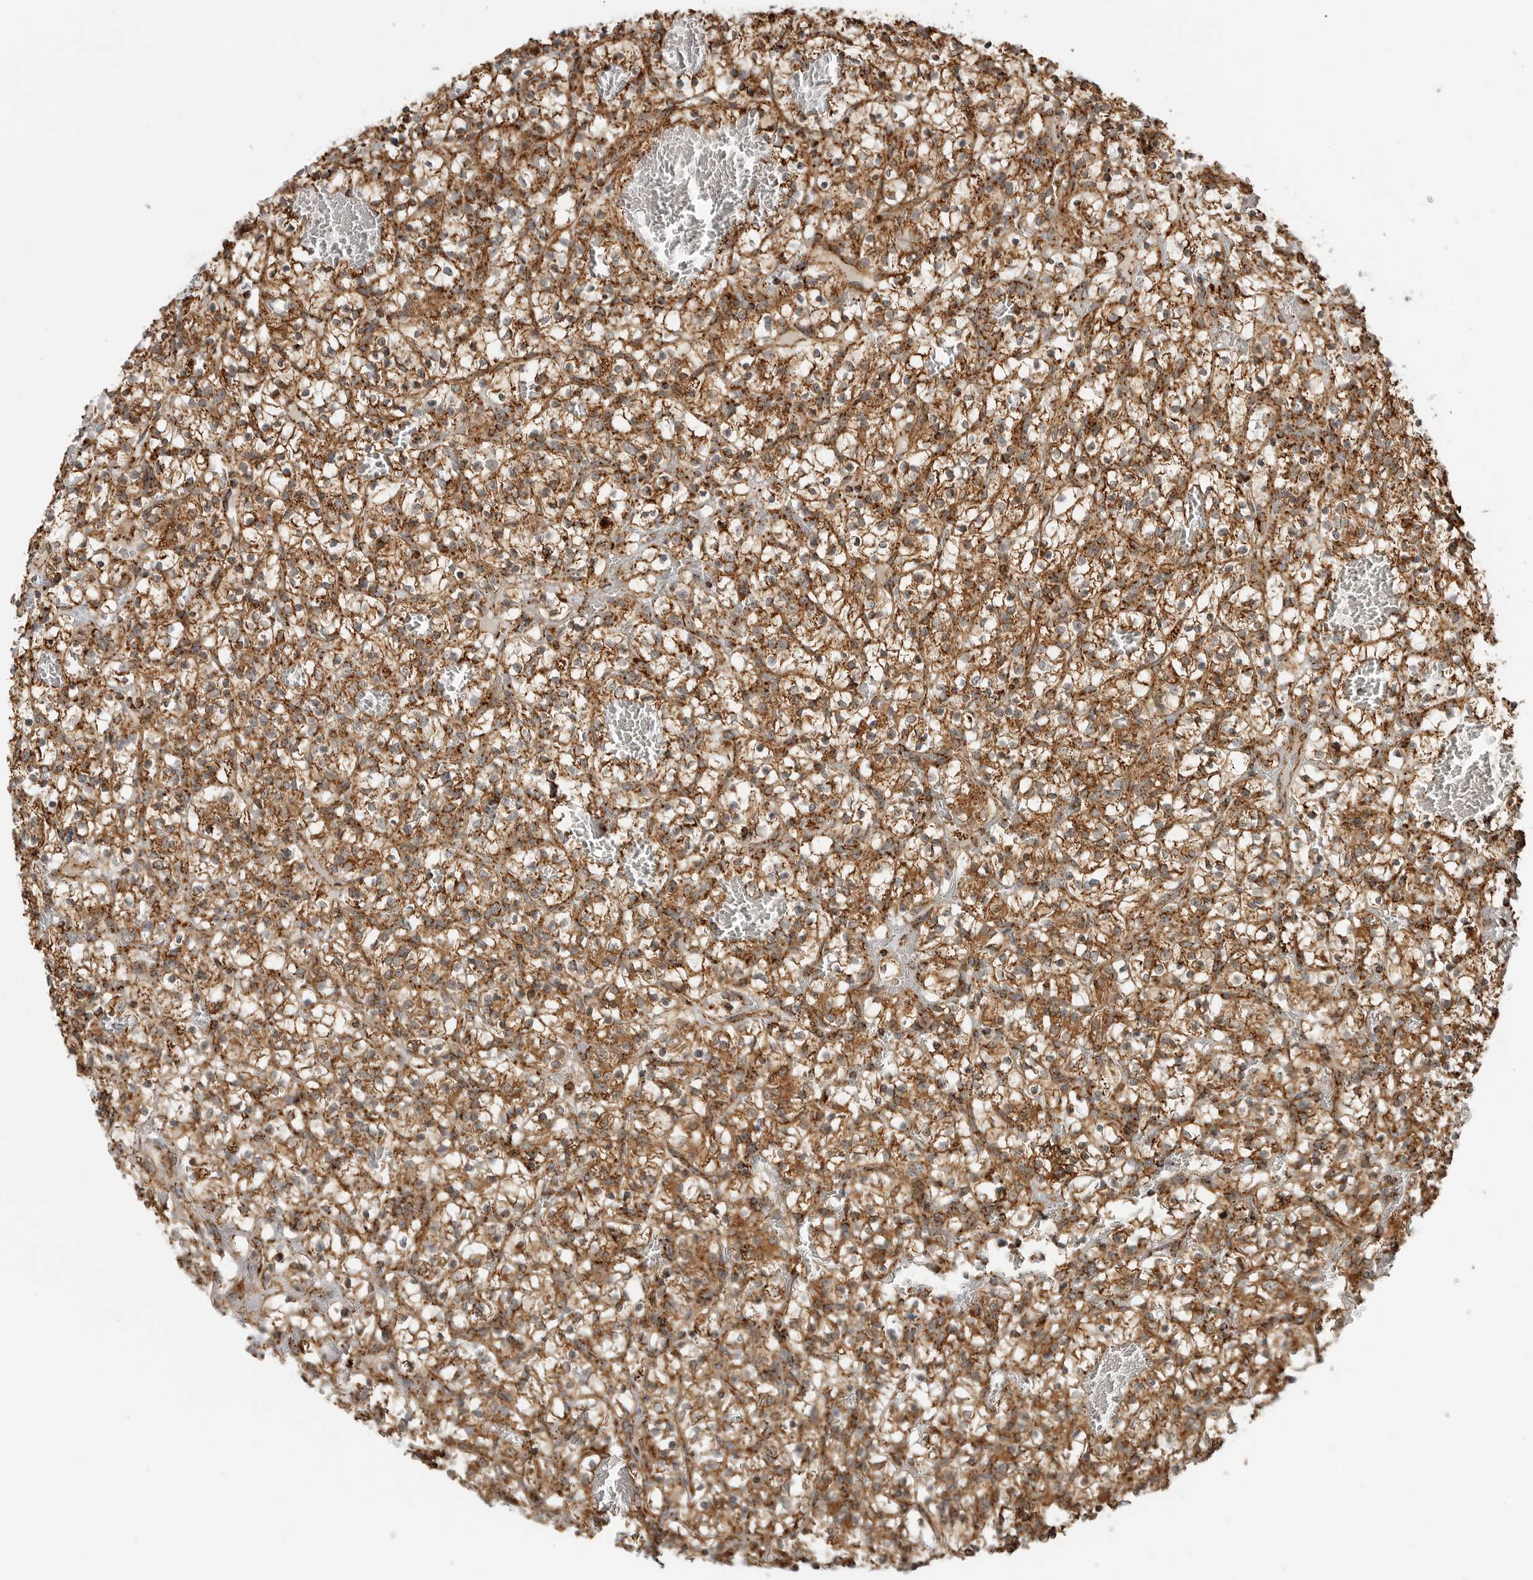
{"staining": {"intensity": "moderate", "quantity": ">75%", "location": "cytoplasmic/membranous"}, "tissue": "renal cancer", "cell_type": "Tumor cells", "image_type": "cancer", "snomed": [{"axis": "morphology", "description": "Adenocarcinoma, NOS"}, {"axis": "topography", "description": "Kidney"}], "caption": "Adenocarcinoma (renal) stained with a protein marker demonstrates moderate staining in tumor cells.", "gene": "BMP2K", "patient": {"sex": "female", "age": 57}}